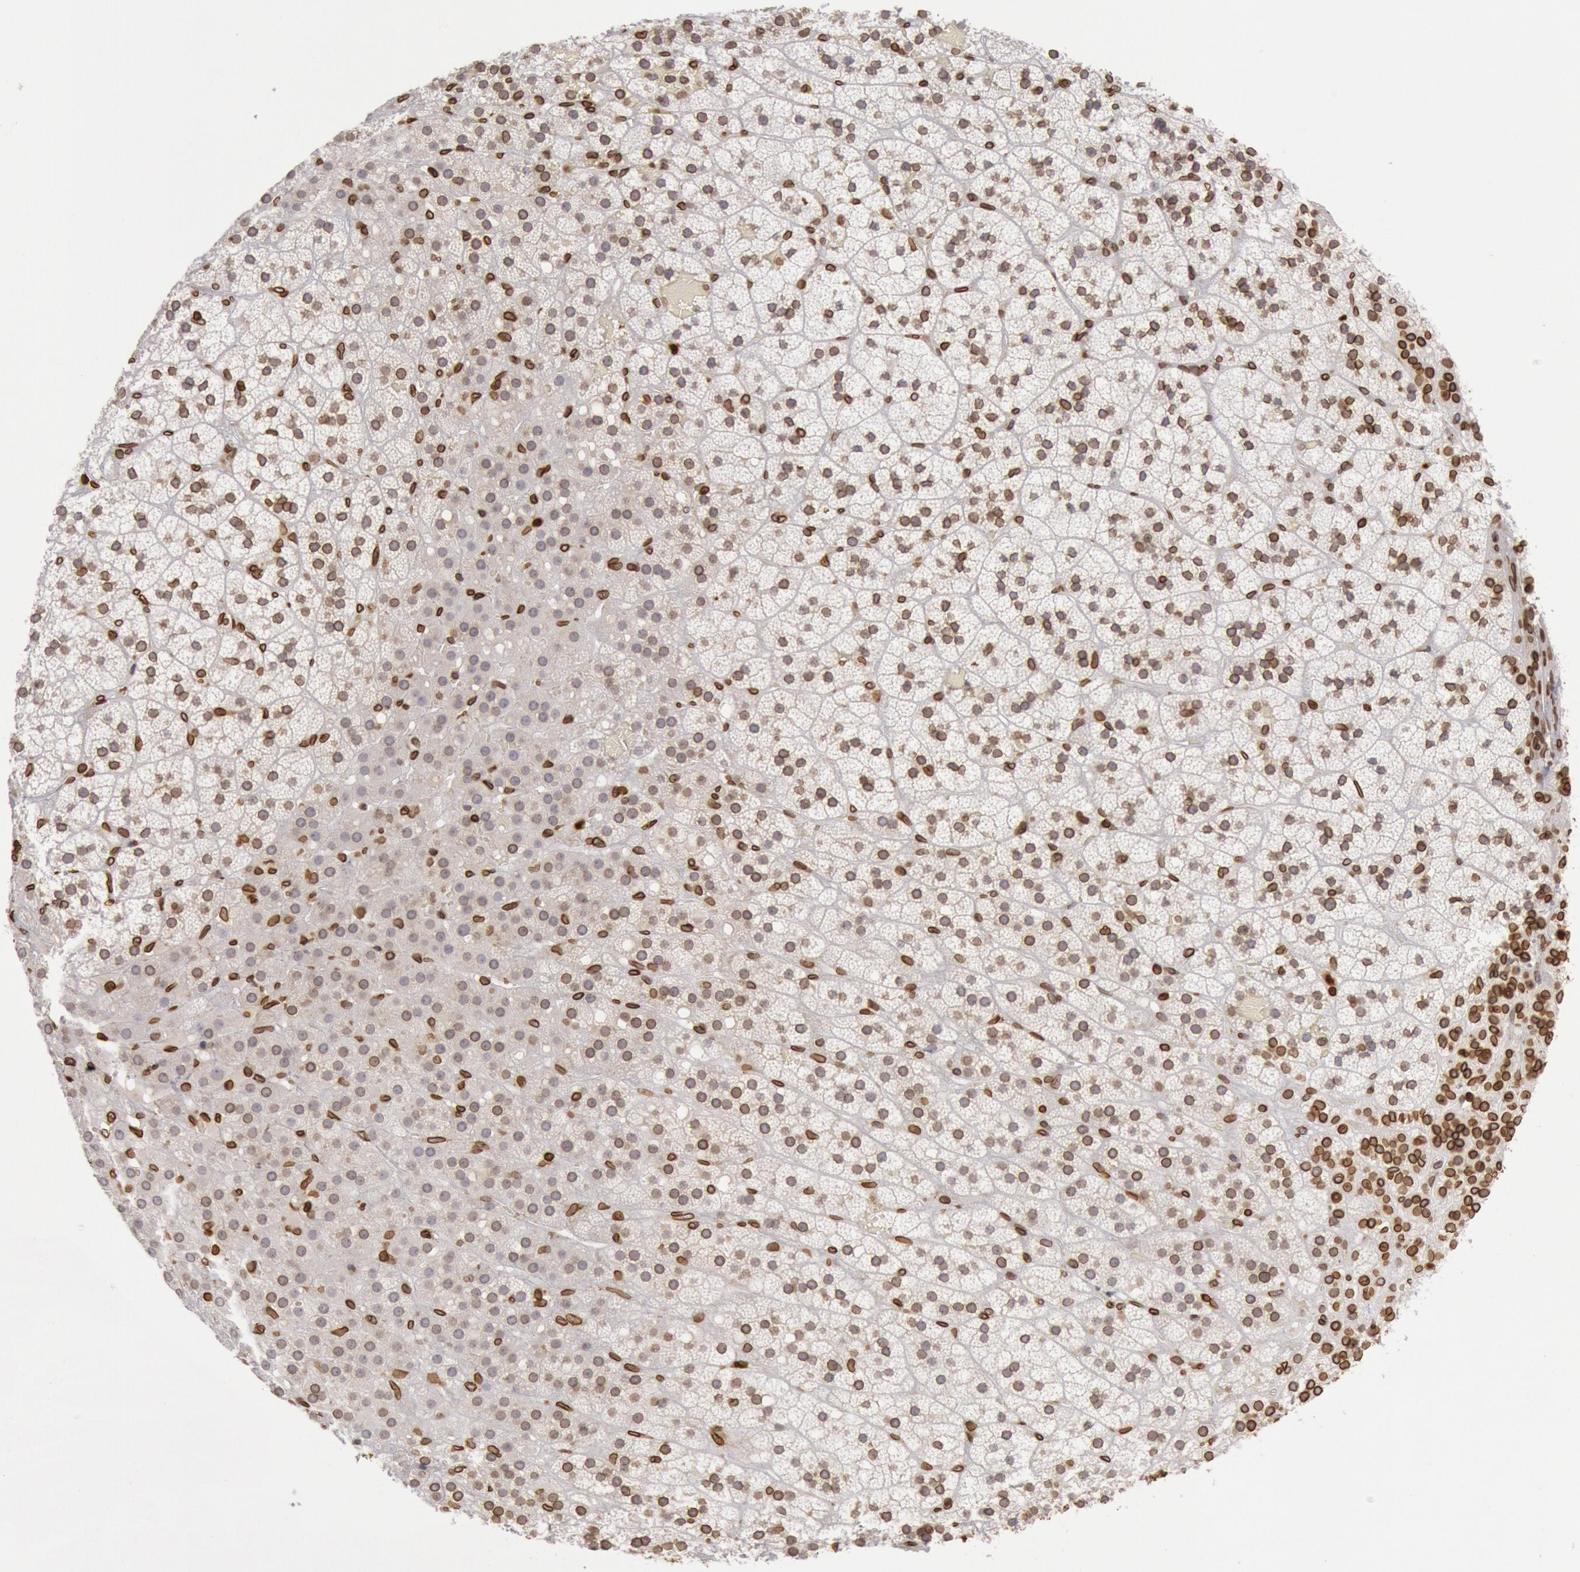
{"staining": {"intensity": "moderate", "quantity": "25%-75%", "location": "nuclear"}, "tissue": "adrenal gland", "cell_type": "Glandular cells", "image_type": "normal", "snomed": [{"axis": "morphology", "description": "Normal tissue, NOS"}, {"axis": "topography", "description": "Adrenal gland"}], "caption": "Immunohistochemistry of normal adrenal gland exhibits medium levels of moderate nuclear expression in about 25%-75% of glandular cells. Immunohistochemistry (ihc) stains the protein in brown and the nuclei are stained blue.", "gene": "SUN2", "patient": {"sex": "male", "age": 35}}